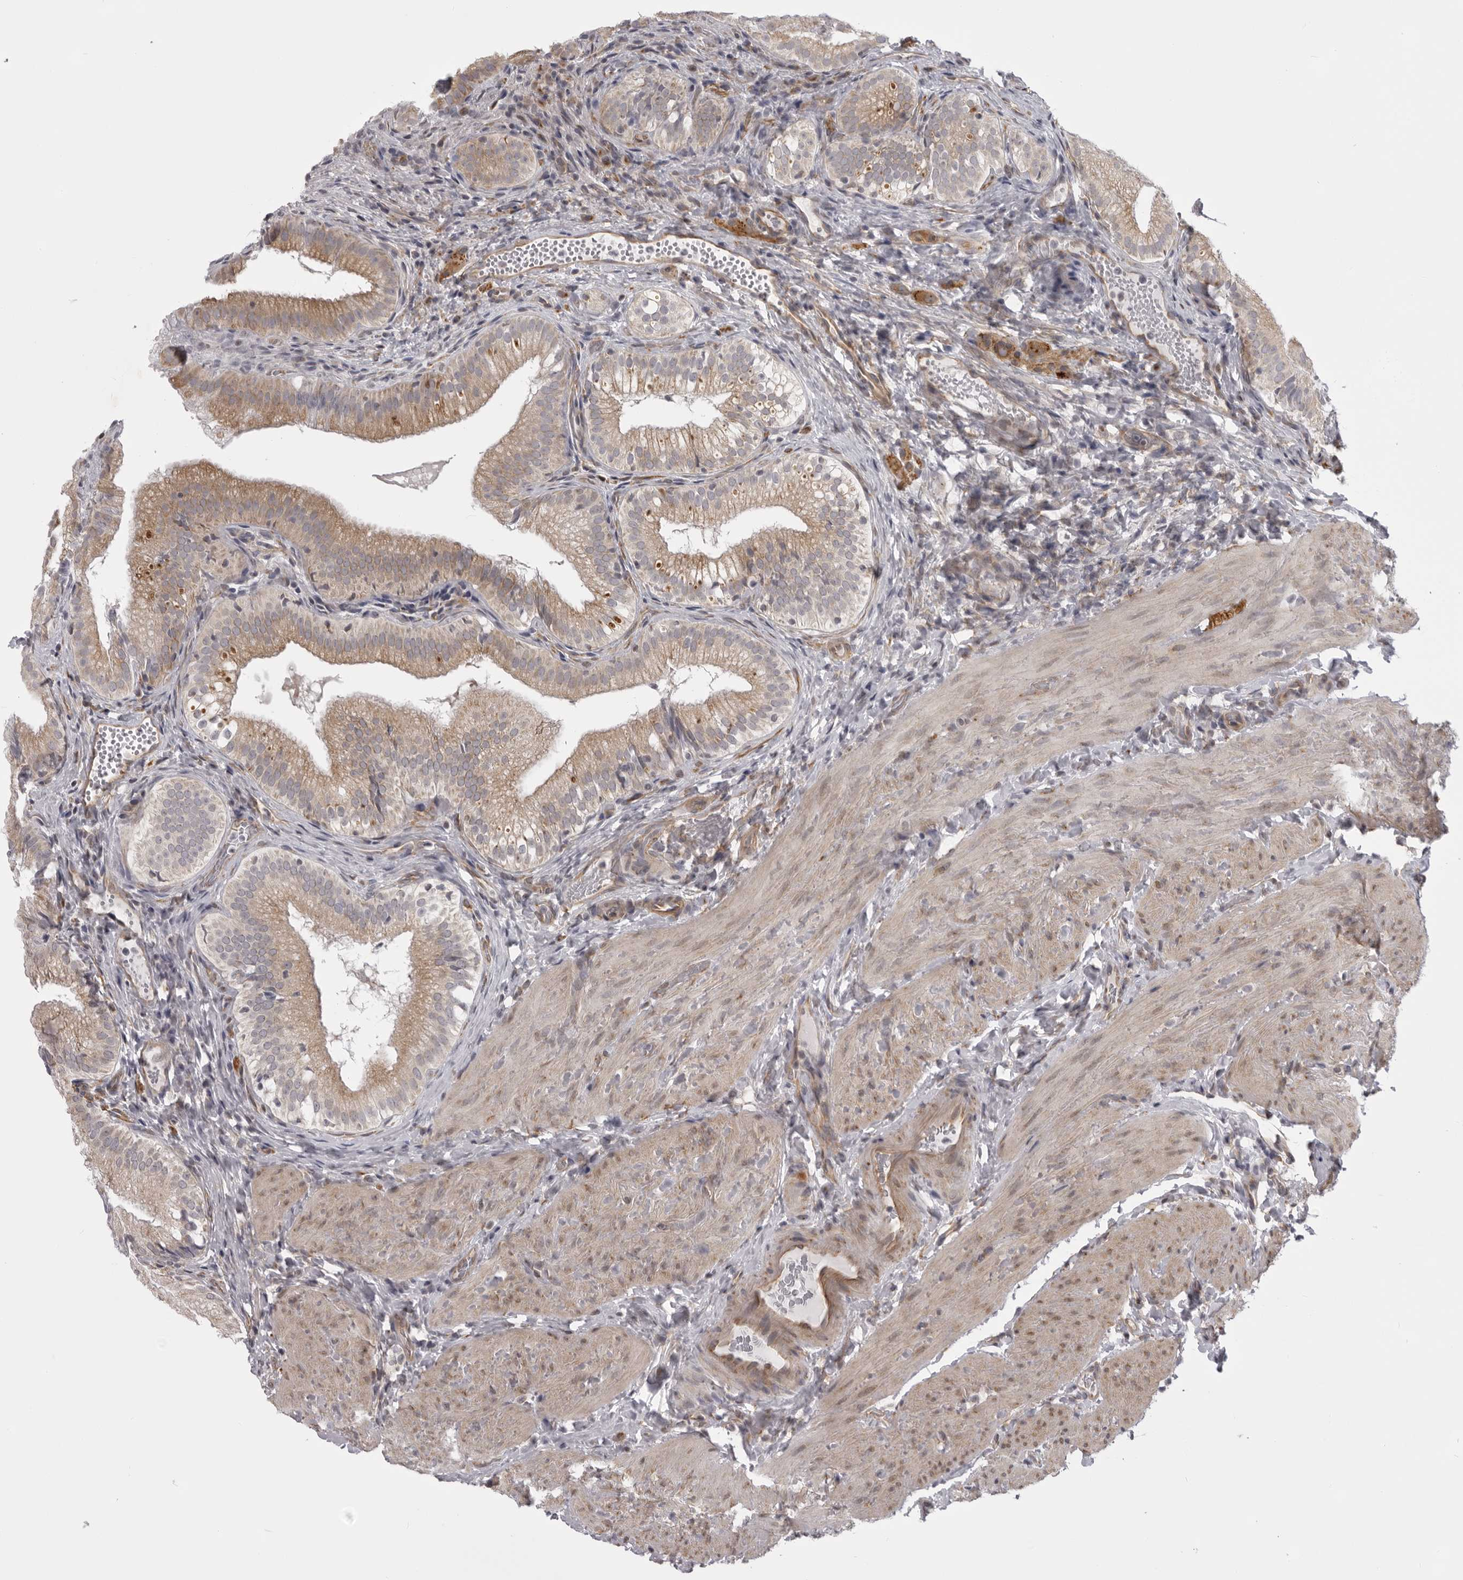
{"staining": {"intensity": "moderate", "quantity": ">75%", "location": "cytoplasmic/membranous"}, "tissue": "gallbladder", "cell_type": "Glandular cells", "image_type": "normal", "snomed": [{"axis": "morphology", "description": "Normal tissue, NOS"}, {"axis": "topography", "description": "Gallbladder"}], "caption": "Gallbladder stained for a protein (brown) exhibits moderate cytoplasmic/membranous positive positivity in approximately >75% of glandular cells.", "gene": "EPHA10", "patient": {"sex": "female", "age": 30}}